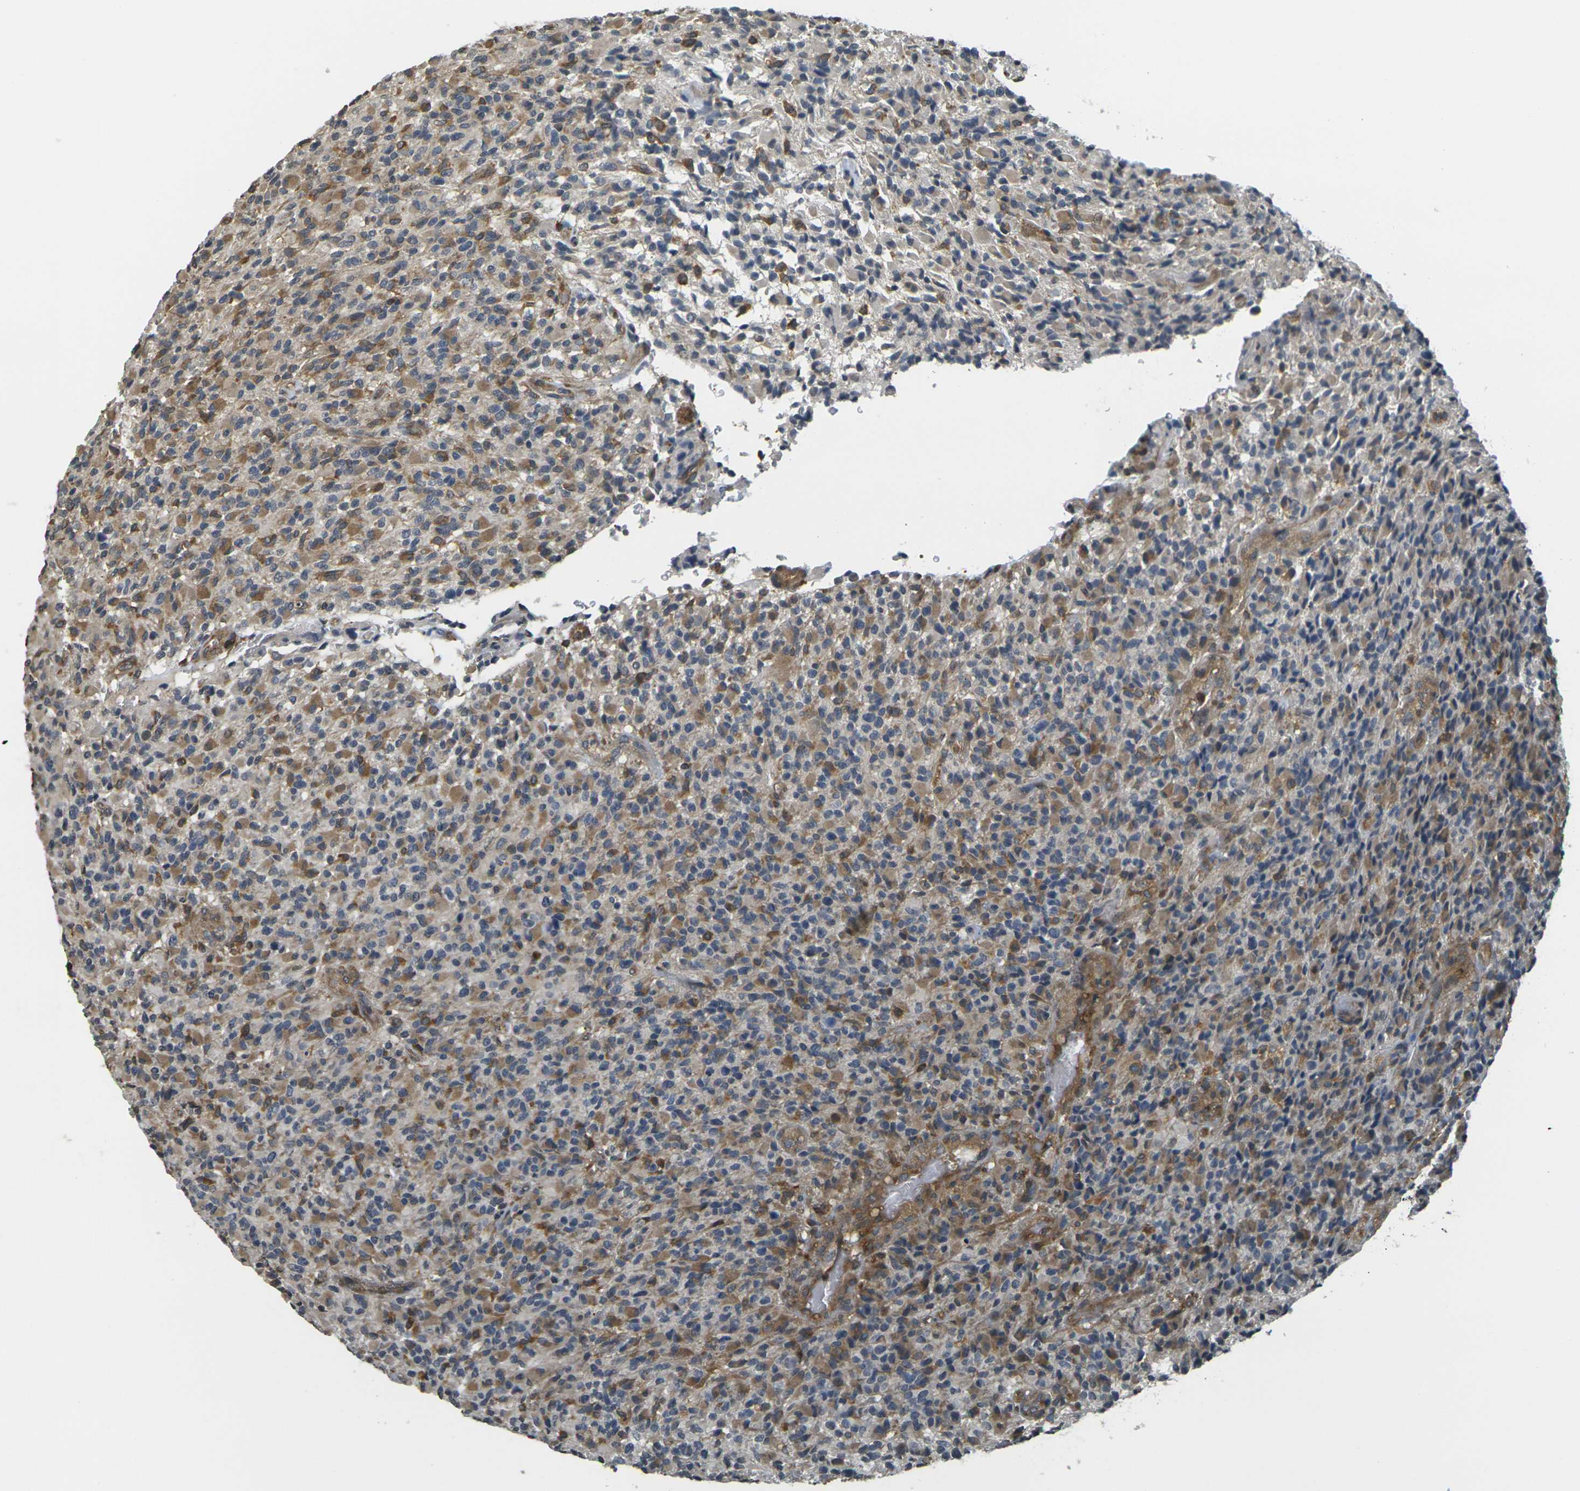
{"staining": {"intensity": "moderate", "quantity": "25%-75%", "location": "cytoplasmic/membranous"}, "tissue": "glioma", "cell_type": "Tumor cells", "image_type": "cancer", "snomed": [{"axis": "morphology", "description": "Glioma, malignant, High grade"}, {"axis": "topography", "description": "Brain"}], "caption": "Protein analysis of glioma tissue shows moderate cytoplasmic/membranous expression in about 25%-75% of tumor cells.", "gene": "CAST", "patient": {"sex": "male", "age": 71}}